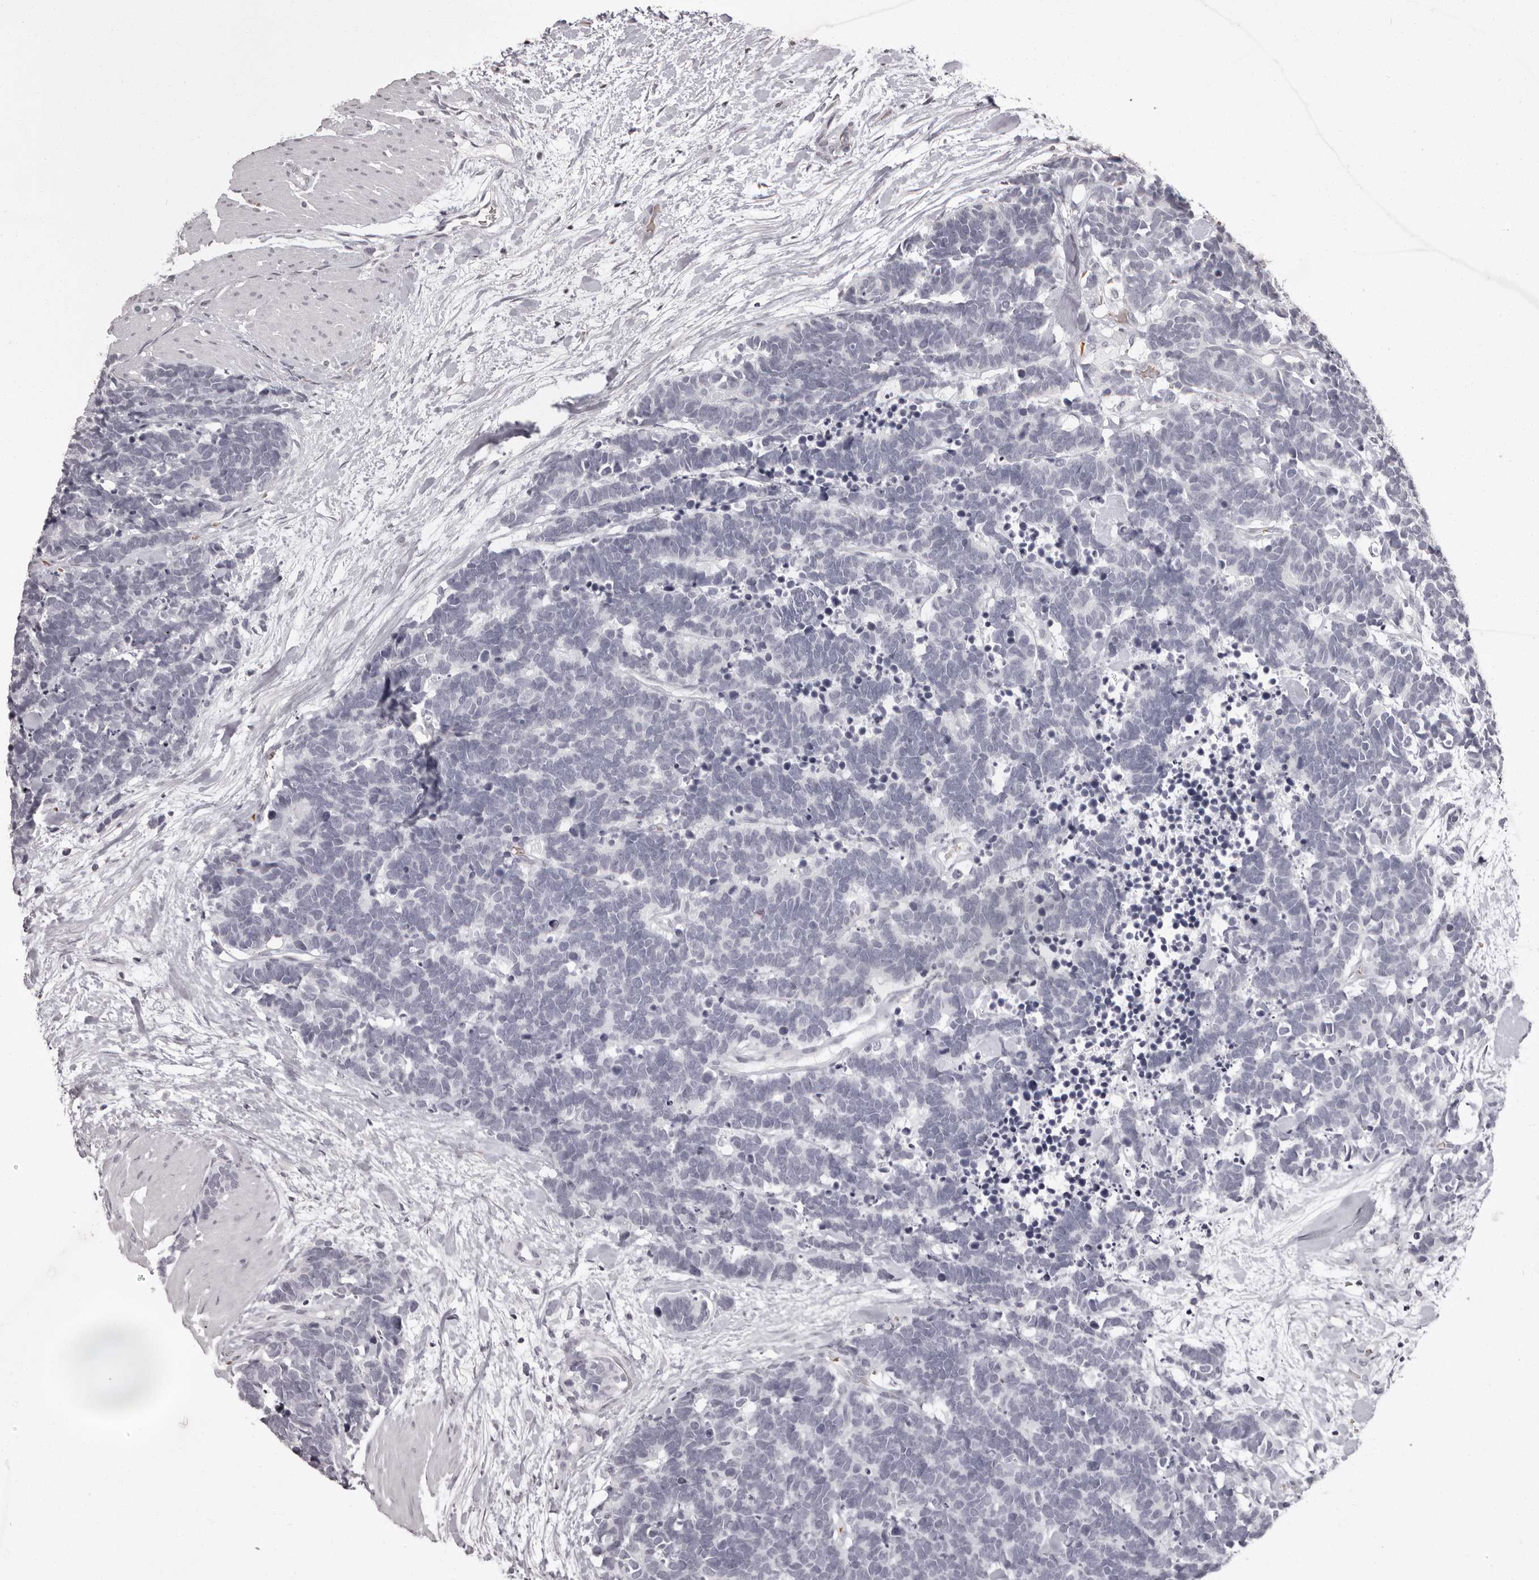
{"staining": {"intensity": "negative", "quantity": "none", "location": "none"}, "tissue": "carcinoid", "cell_type": "Tumor cells", "image_type": "cancer", "snomed": [{"axis": "morphology", "description": "Carcinoma, NOS"}, {"axis": "morphology", "description": "Carcinoid, malignant, NOS"}, {"axis": "topography", "description": "Urinary bladder"}], "caption": "IHC image of neoplastic tissue: carcinoid stained with DAB (3,3'-diaminobenzidine) demonstrates no significant protein expression in tumor cells. (Immunohistochemistry, brightfield microscopy, high magnification).", "gene": "C8orf74", "patient": {"sex": "male", "age": 57}}